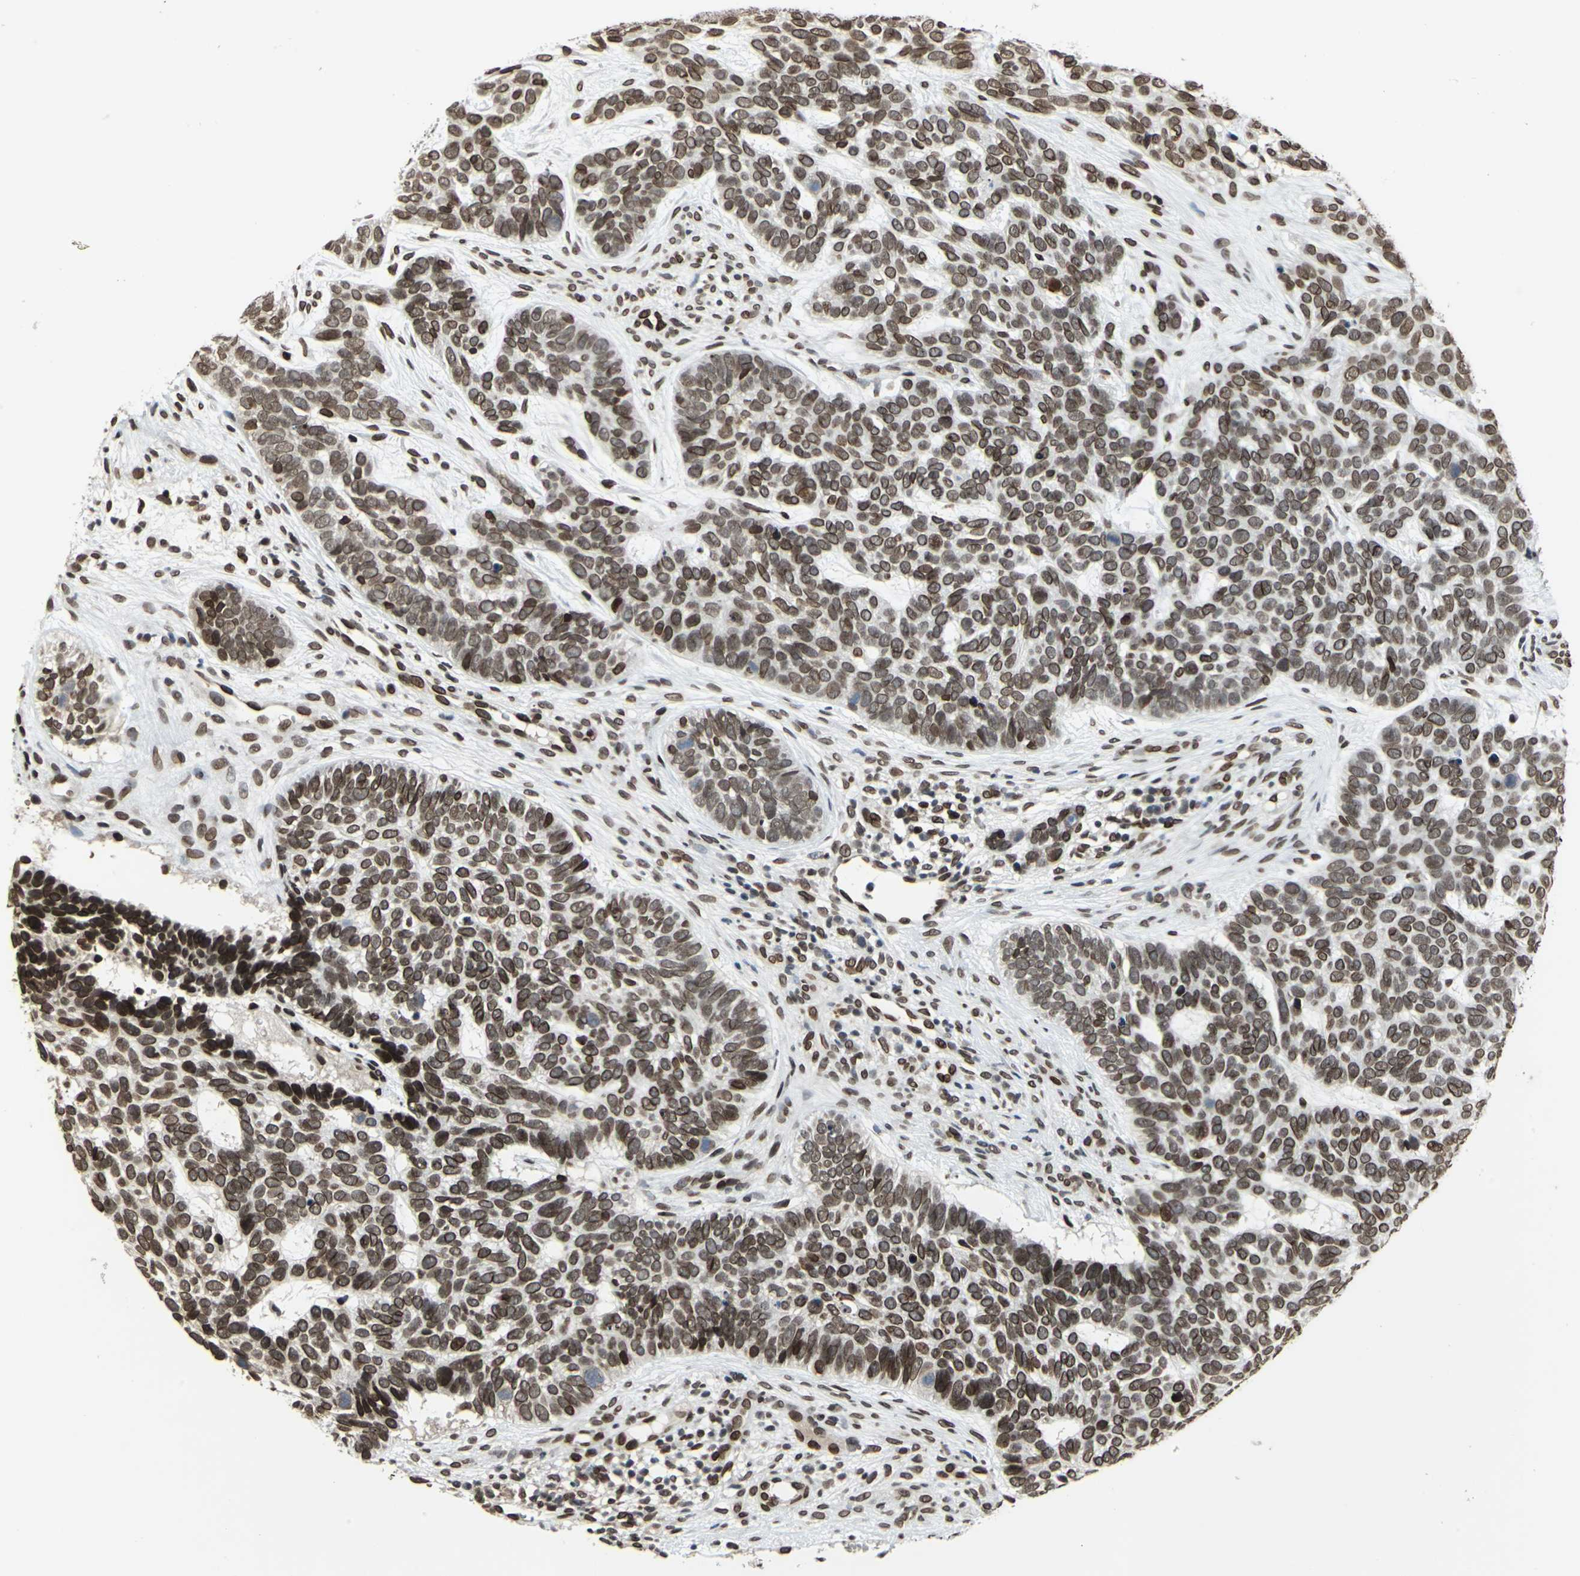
{"staining": {"intensity": "strong", "quantity": ">75%", "location": "cytoplasmic/membranous,nuclear"}, "tissue": "skin cancer", "cell_type": "Tumor cells", "image_type": "cancer", "snomed": [{"axis": "morphology", "description": "Basal cell carcinoma"}, {"axis": "topography", "description": "Skin"}], "caption": "The micrograph displays staining of skin basal cell carcinoma, revealing strong cytoplasmic/membranous and nuclear protein positivity (brown color) within tumor cells.", "gene": "ISY1", "patient": {"sex": "male", "age": 87}}